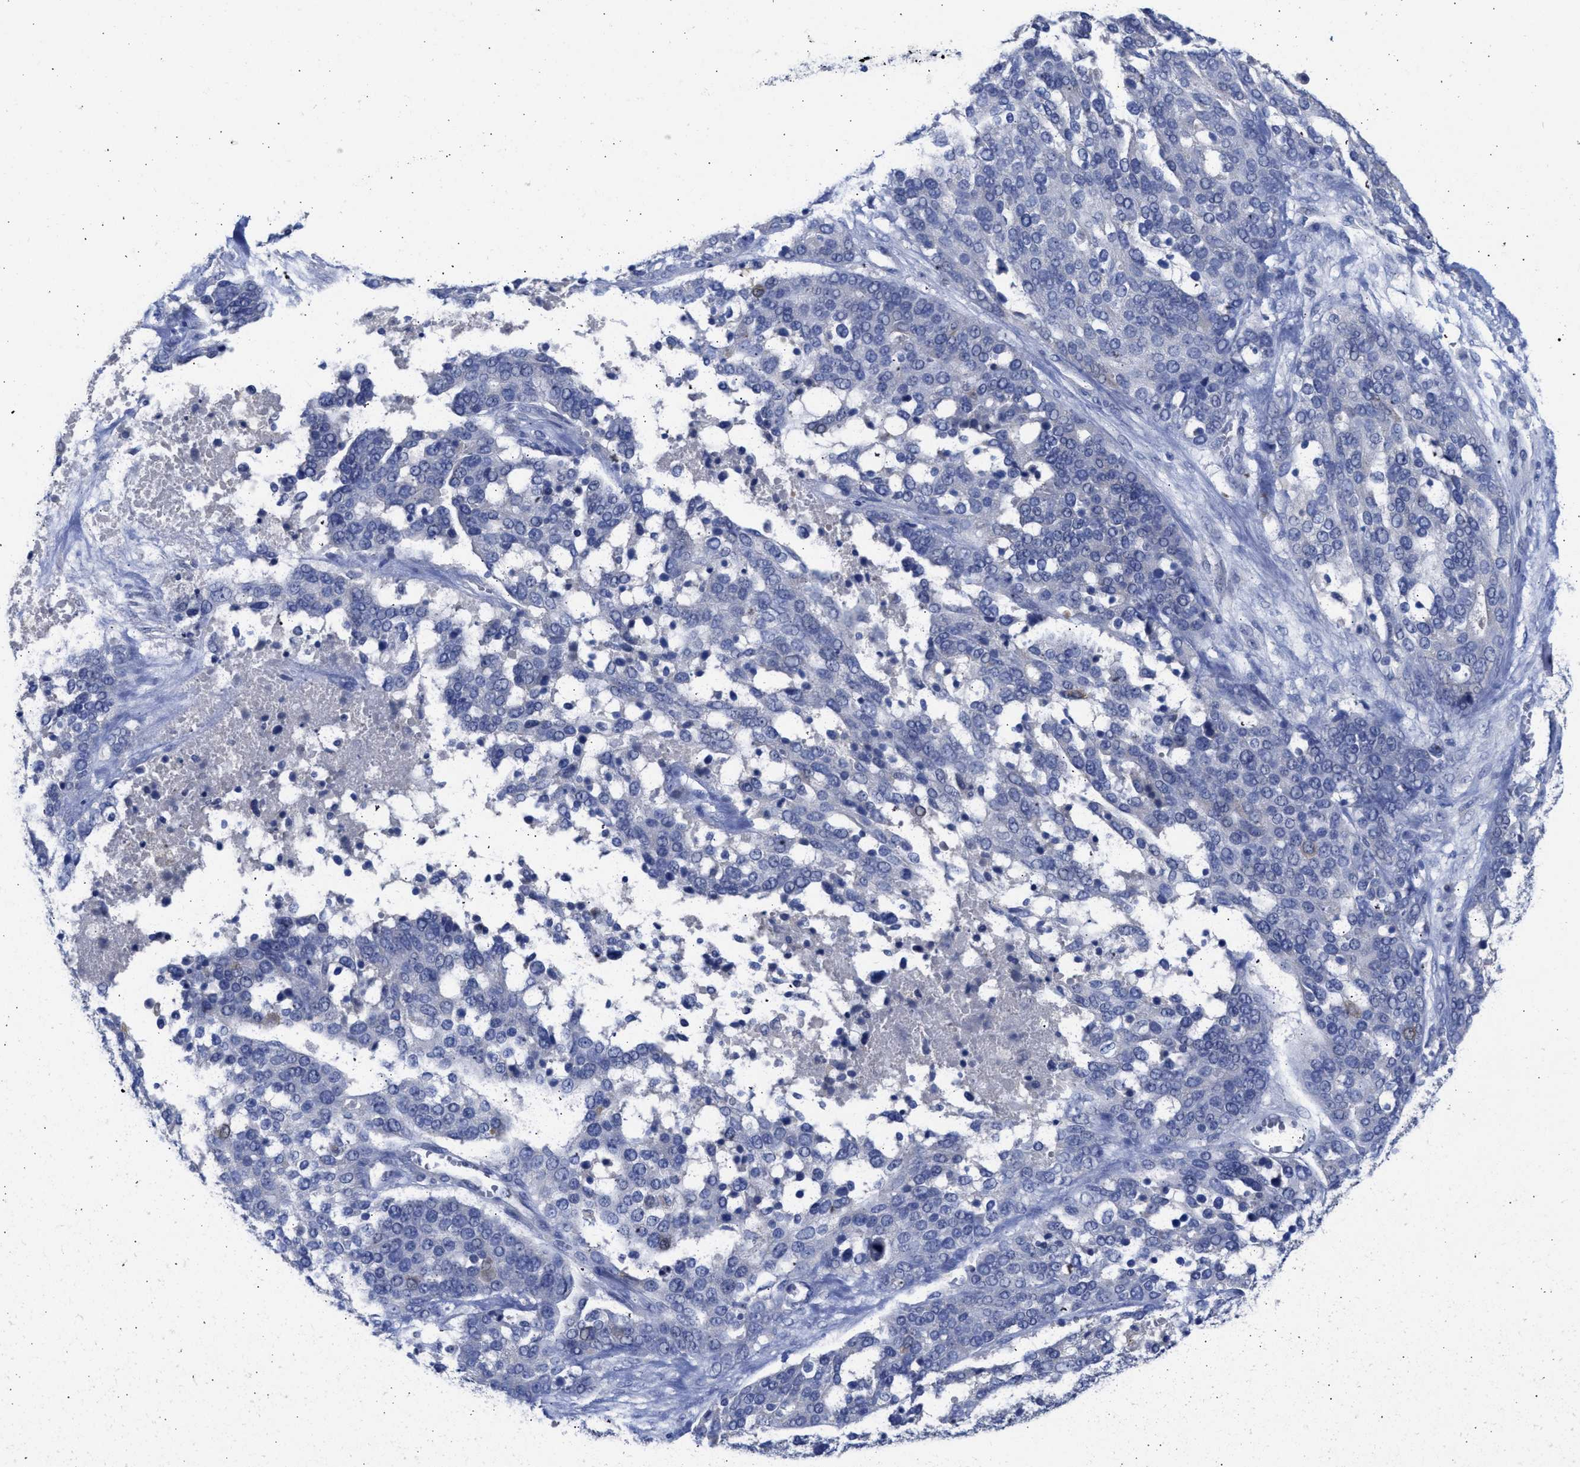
{"staining": {"intensity": "negative", "quantity": "none", "location": "none"}, "tissue": "ovarian cancer", "cell_type": "Tumor cells", "image_type": "cancer", "snomed": [{"axis": "morphology", "description": "Cystadenocarcinoma, serous, NOS"}, {"axis": "topography", "description": "Ovary"}], "caption": "The photomicrograph shows no staining of tumor cells in ovarian cancer. (DAB (3,3'-diaminobenzidine) immunohistochemistry with hematoxylin counter stain).", "gene": "RSPH1", "patient": {"sex": "female", "age": 44}}